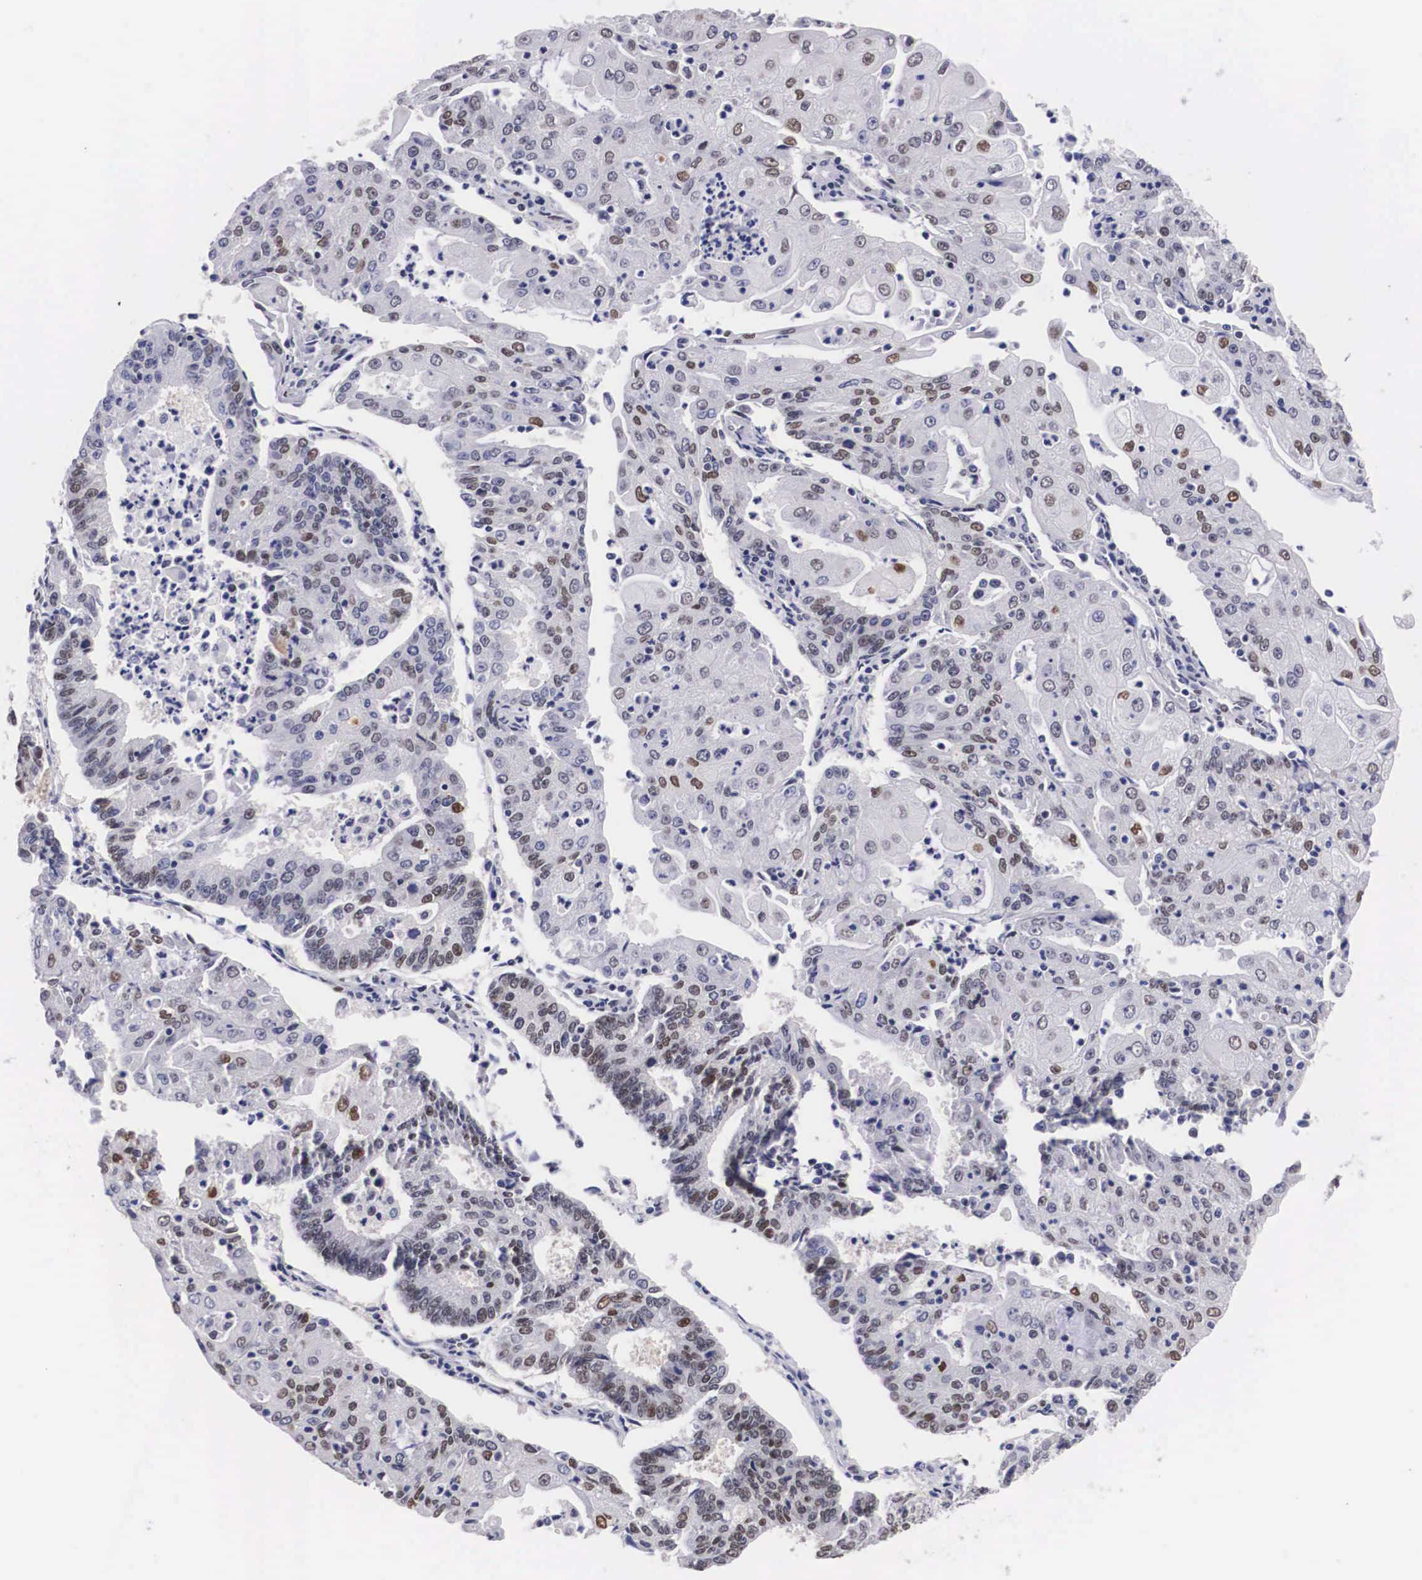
{"staining": {"intensity": "moderate", "quantity": "25%-75%", "location": "nuclear"}, "tissue": "endometrial cancer", "cell_type": "Tumor cells", "image_type": "cancer", "snomed": [{"axis": "morphology", "description": "Adenocarcinoma, NOS"}, {"axis": "topography", "description": "Endometrium"}], "caption": "The immunohistochemical stain shows moderate nuclear staining in tumor cells of endometrial cancer (adenocarcinoma) tissue. The staining was performed using DAB (3,3'-diaminobenzidine) to visualize the protein expression in brown, while the nuclei were stained in blue with hematoxylin (Magnification: 20x).", "gene": "KHDRBS3", "patient": {"sex": "female", "age": 56}}